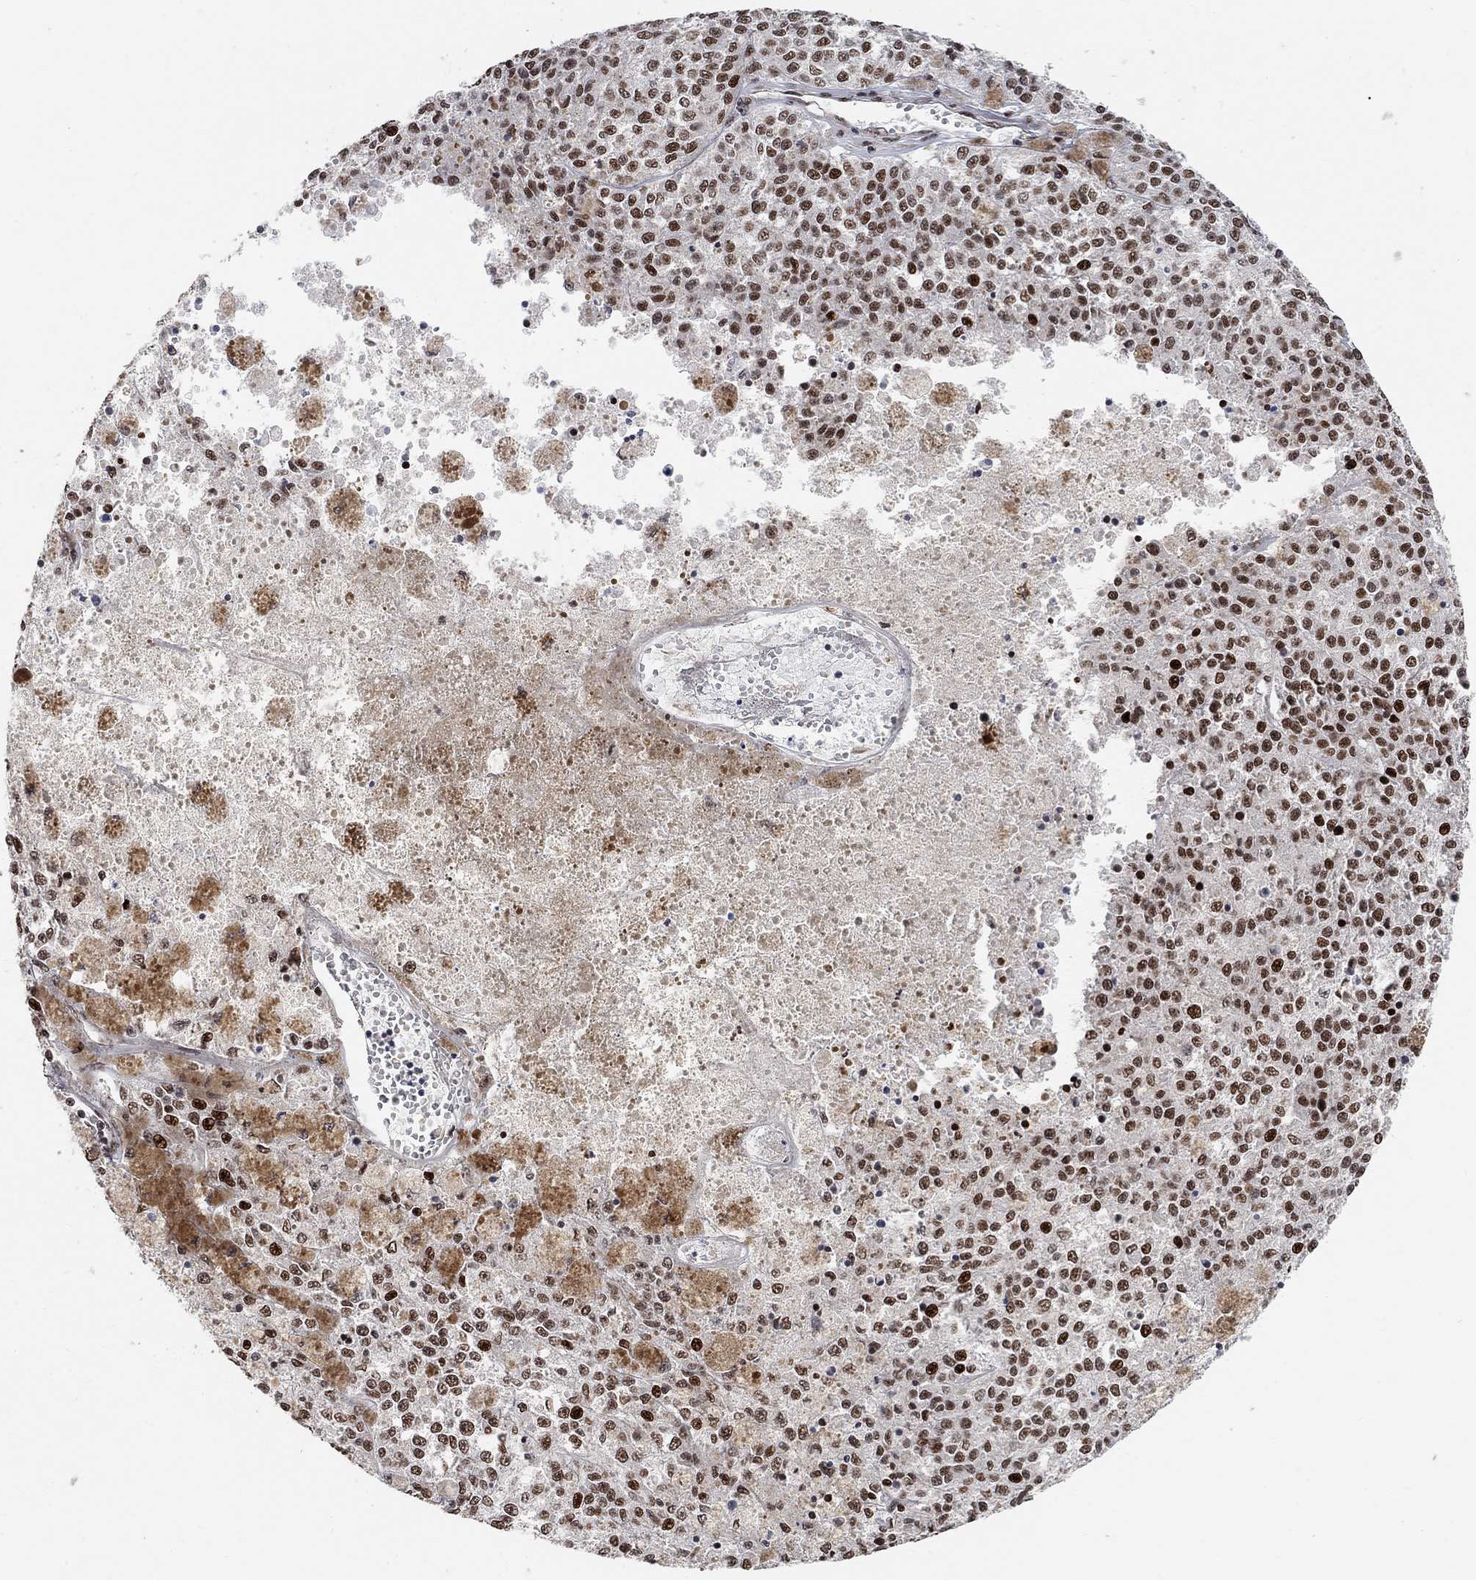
{"staining": {"intensity": "strong", "quantity": "25%-75%", "location": "nuclear"}, "tissue": "melanoma", "cell_type": "Tumor cells", "image_type": "cancer", "snomed": [{"axis": "morphology", "description": "Malignant melanoma, Metastatic site"}, {"axis": "topography", "description": "Lymph node"}], "caption": "Immunohistochemistry (IHC) histopathology image of malignant melanoma (metastatic site) stained for a protein (brown), which displays high levels of strong nuclear staining in approximately 25%-75% of tumor cells.", "gene": "E4F1", "patient": {"sex": "female", "age": 64}}